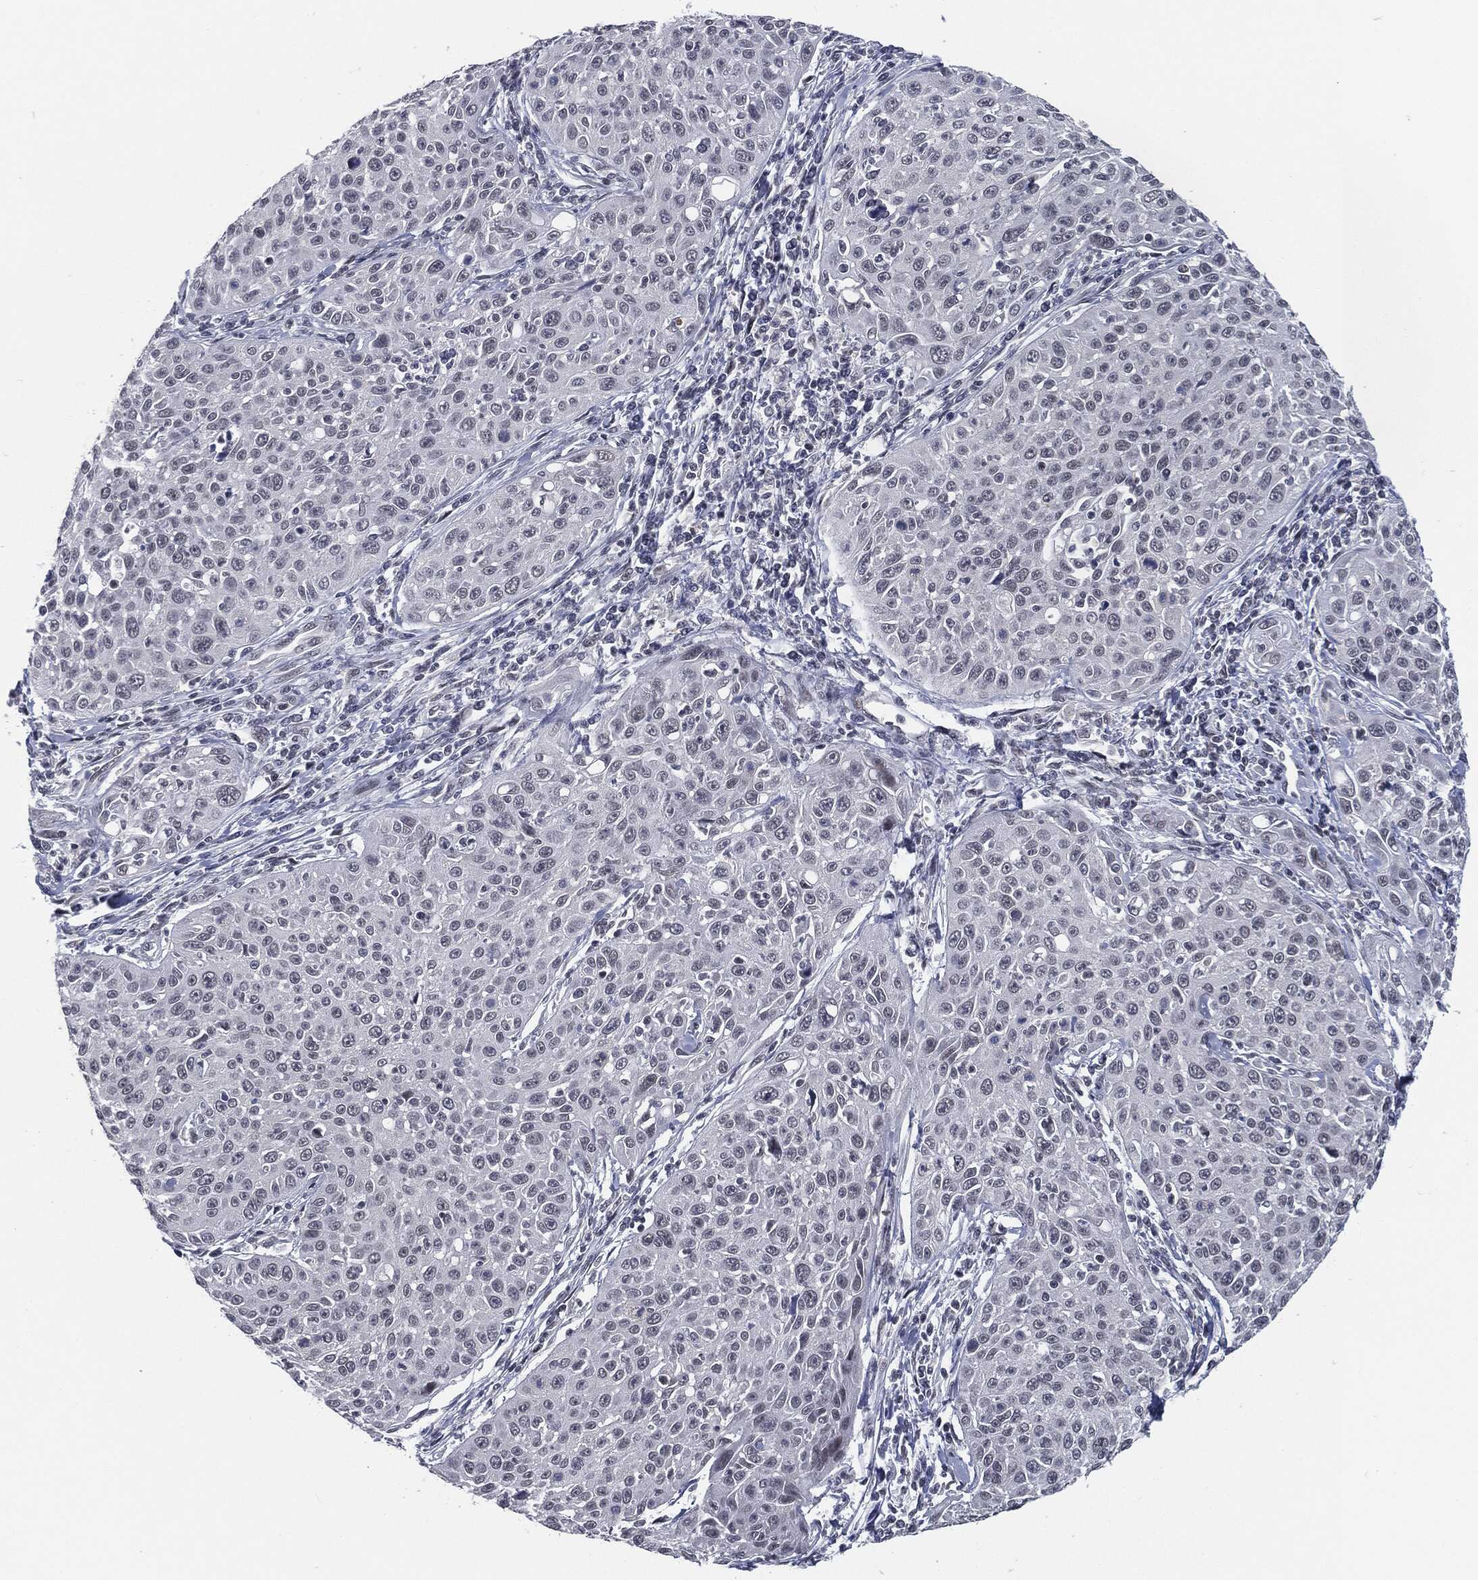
{"staining": {"intensity": "negative", "quantity": "none", "location": "none"}, "tissue": "cervical cancer", "cell_type": "Tumor cells", "image_type": "cancer", "snomed": [{"axis": "morphology", "description": "Squamous cell carcinoma, NOS"}, {"axis": "topography", "description": "Cervix"}], "caption": "Immunohistochemical staining of human cervical cancer (squamous cell carcinoma) exhibits no significant expression in tumor cells.", "gene": "ANXA1", "patient": {"sex": "female", "age": 26}}